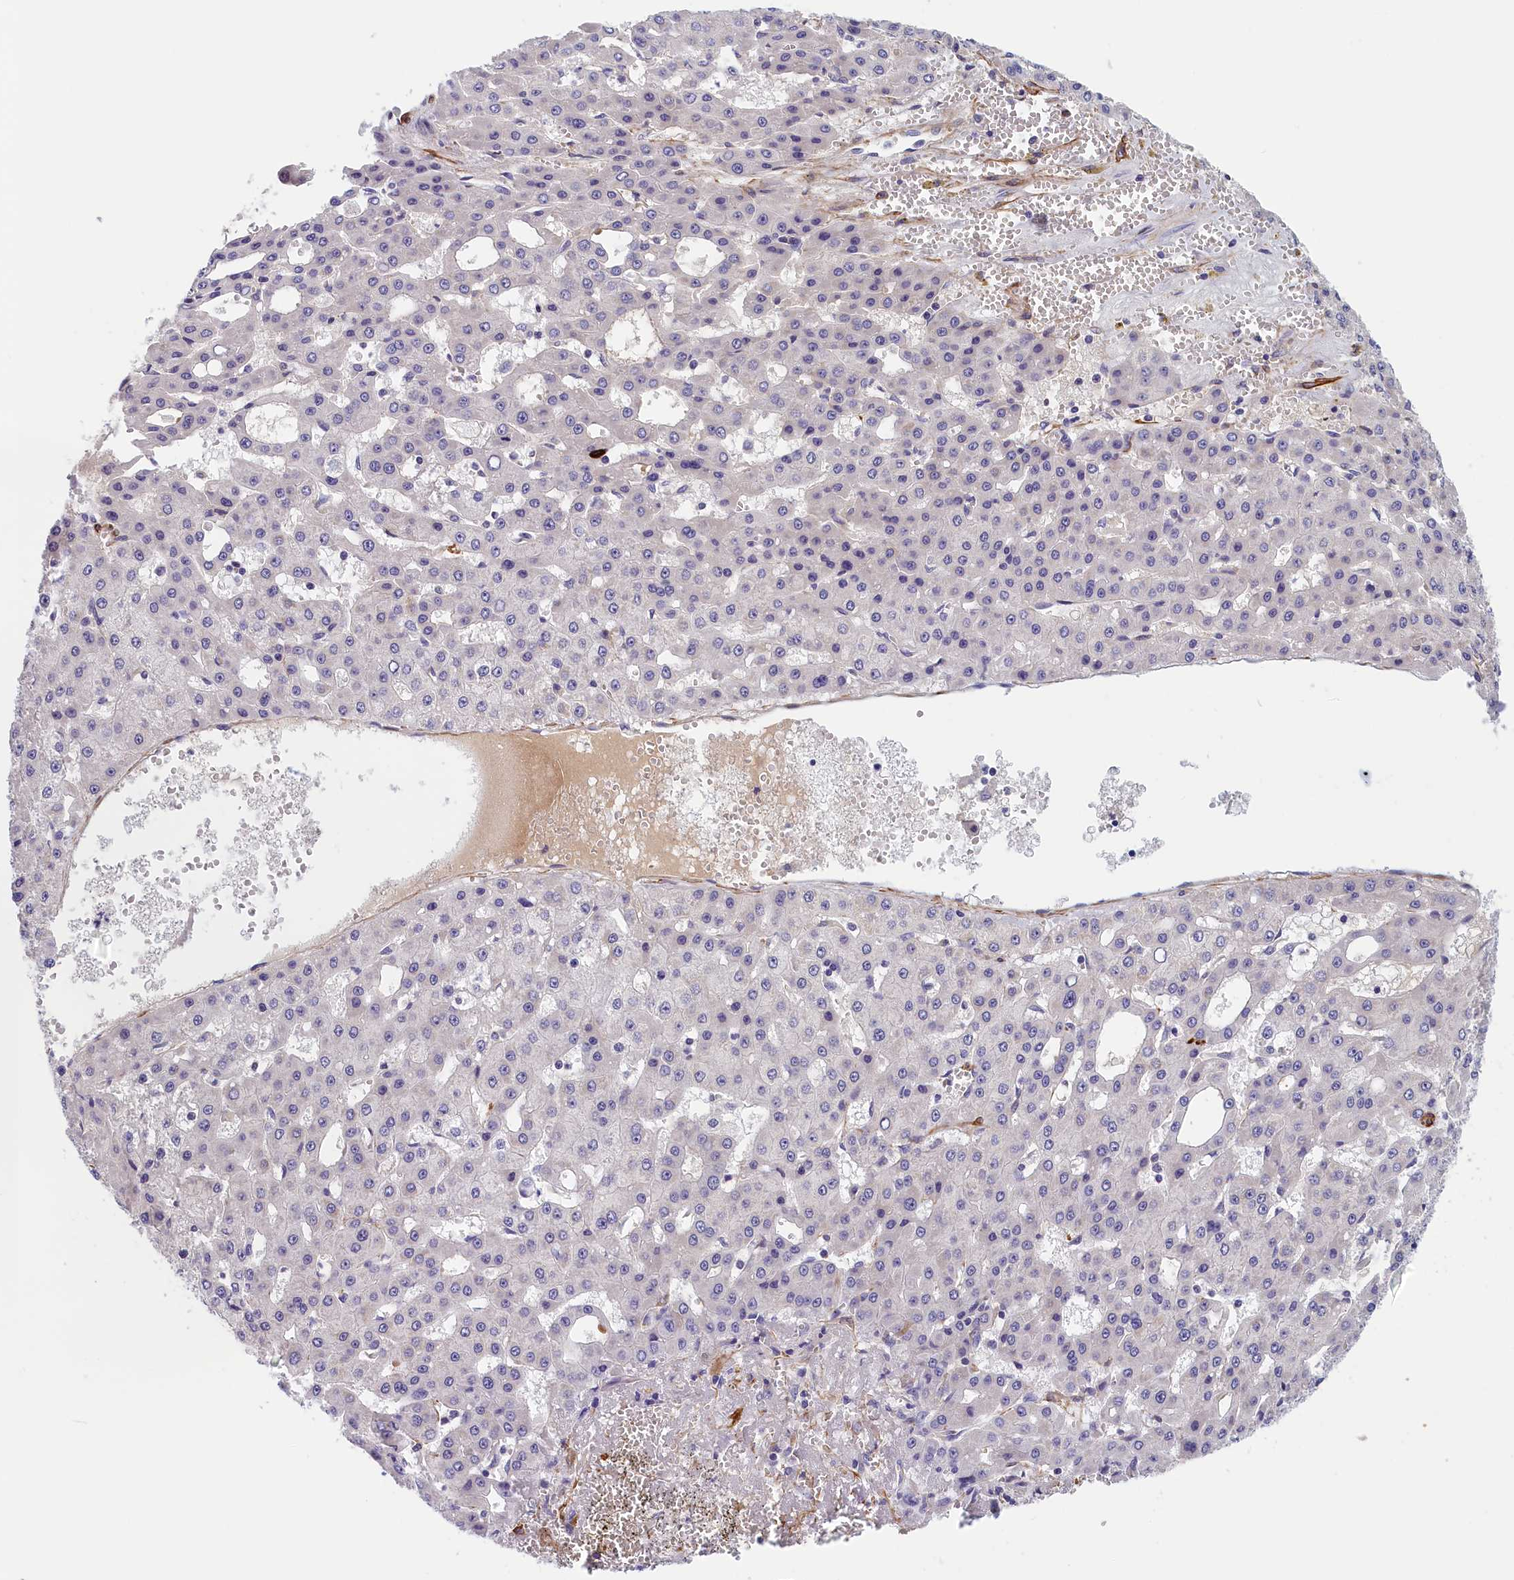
{"staining": {"intensity": "negative", "quantity": "none", "location": "none"}, "tissue": "liver cancer", "cell_type": "Tumor cells", "image_type": "cancer", "snomed": [{"axis": "morphology", "description": "Carcinoma, Hepatocellular, NOS"}, {"axis": "topography", "description": "Liver"}], "caption": "Protein analysis of liver cancer demonstrates no significant staining in tumor cells.", "gene": "BCL2L13", "patient": {"sex": "male", "age": 47}}